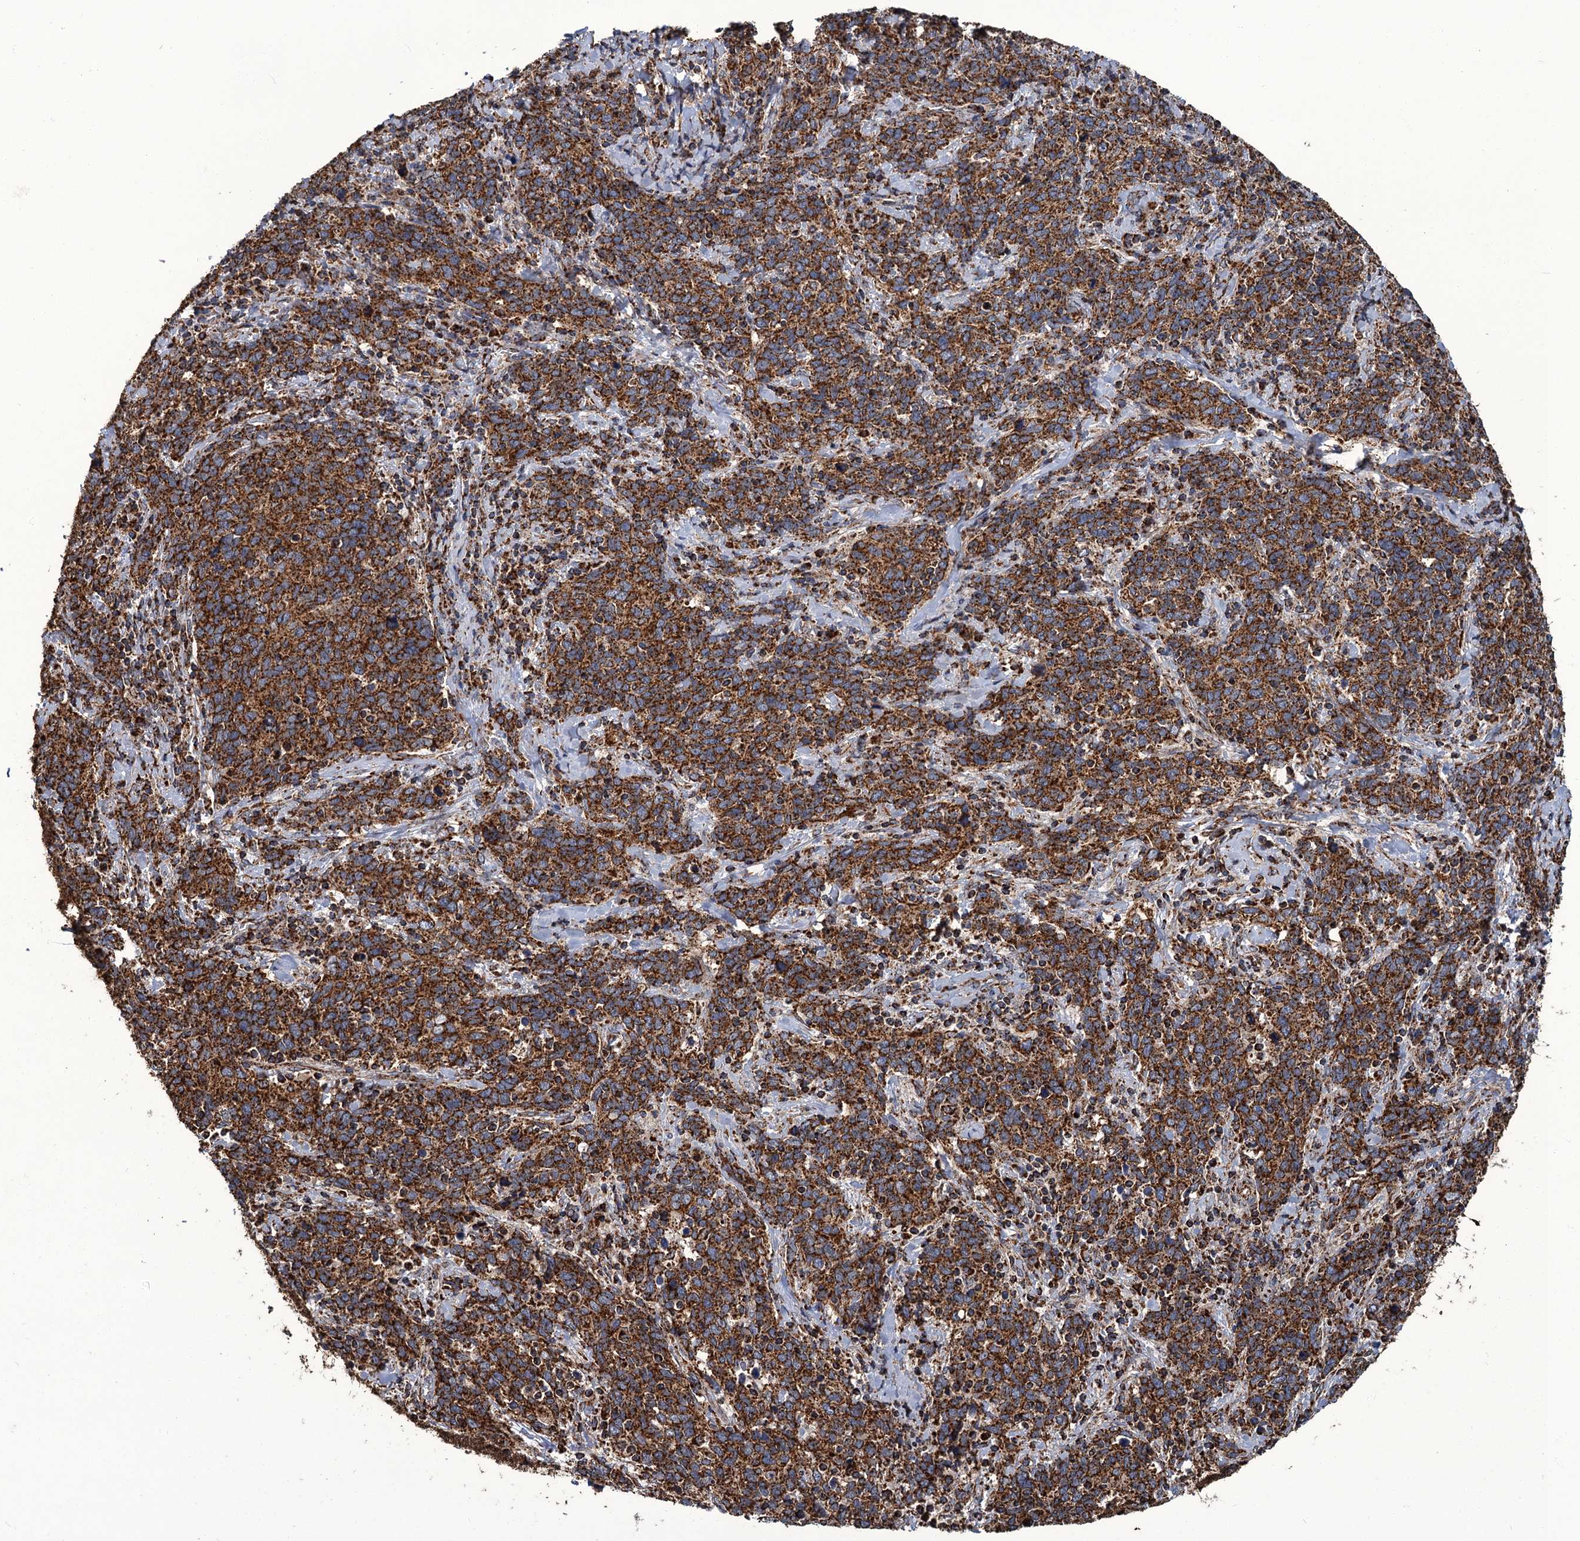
{"staining": {"intensity": "strong", "quantity": ">75%", "location": "cytoplasmic/membranous"}, "tissue": "cervical cancer", "cell_type": "Tumor cells", "image_type": "cancer", "snomed": [{"axis": "morphology", "description": "Squamous cell carcinoma, NOS"}, {"axis": "topography", "description": "Cervix"}], "caption": "Protein staining by IHC exhibits strong cytoplasmic/membranous positivity in about >75% of tumor cells in cervical cancer. The staining is performed using DAB (3,3'-diaminobenzidine) brown chromogen to label protein expression. The nuclei are counter-stained blue using hematoxylin.", "gene": "APH1A", "patient": {"sex": "female", "age": 41}}